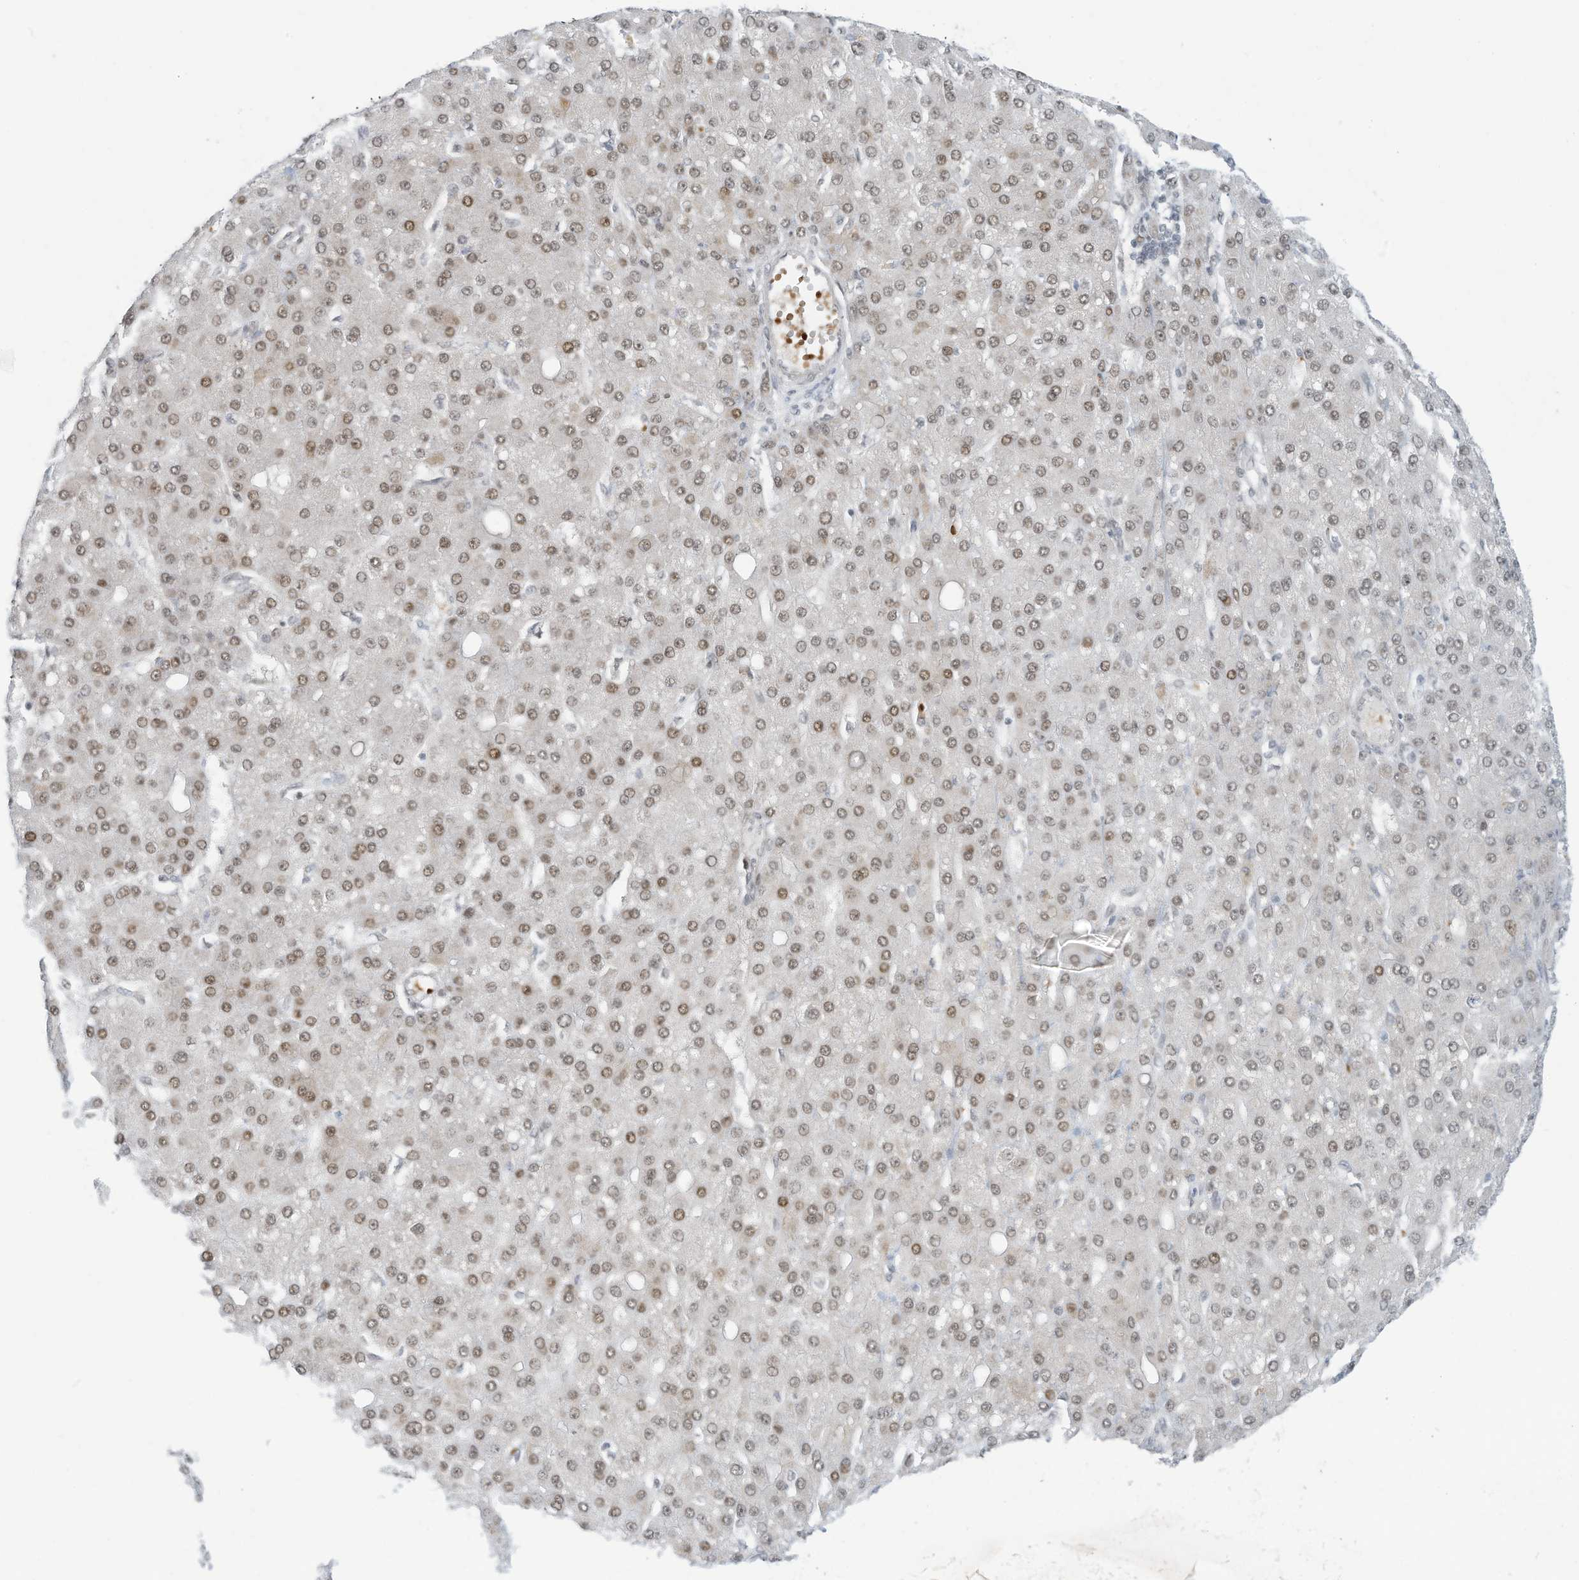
{"staining": {"intensity": "moderate", "quantity": ">75%", "location": "nuclear"}, "tissue": "liver cancer", "cell_type": "Tumor cells", "image_type": "cancer", "snomed": [{"axis": "morphology", "description": "Carcinoma, Hepatocellular, NOS"}, {"axis": "topography", "description": "Liver"}], "caption": "Liver cancer stained with a protein marker demonstrates moderate staining in tumor cells.", "gene": "ECT2L", "patient": {"sex": "male", "age": 67}}